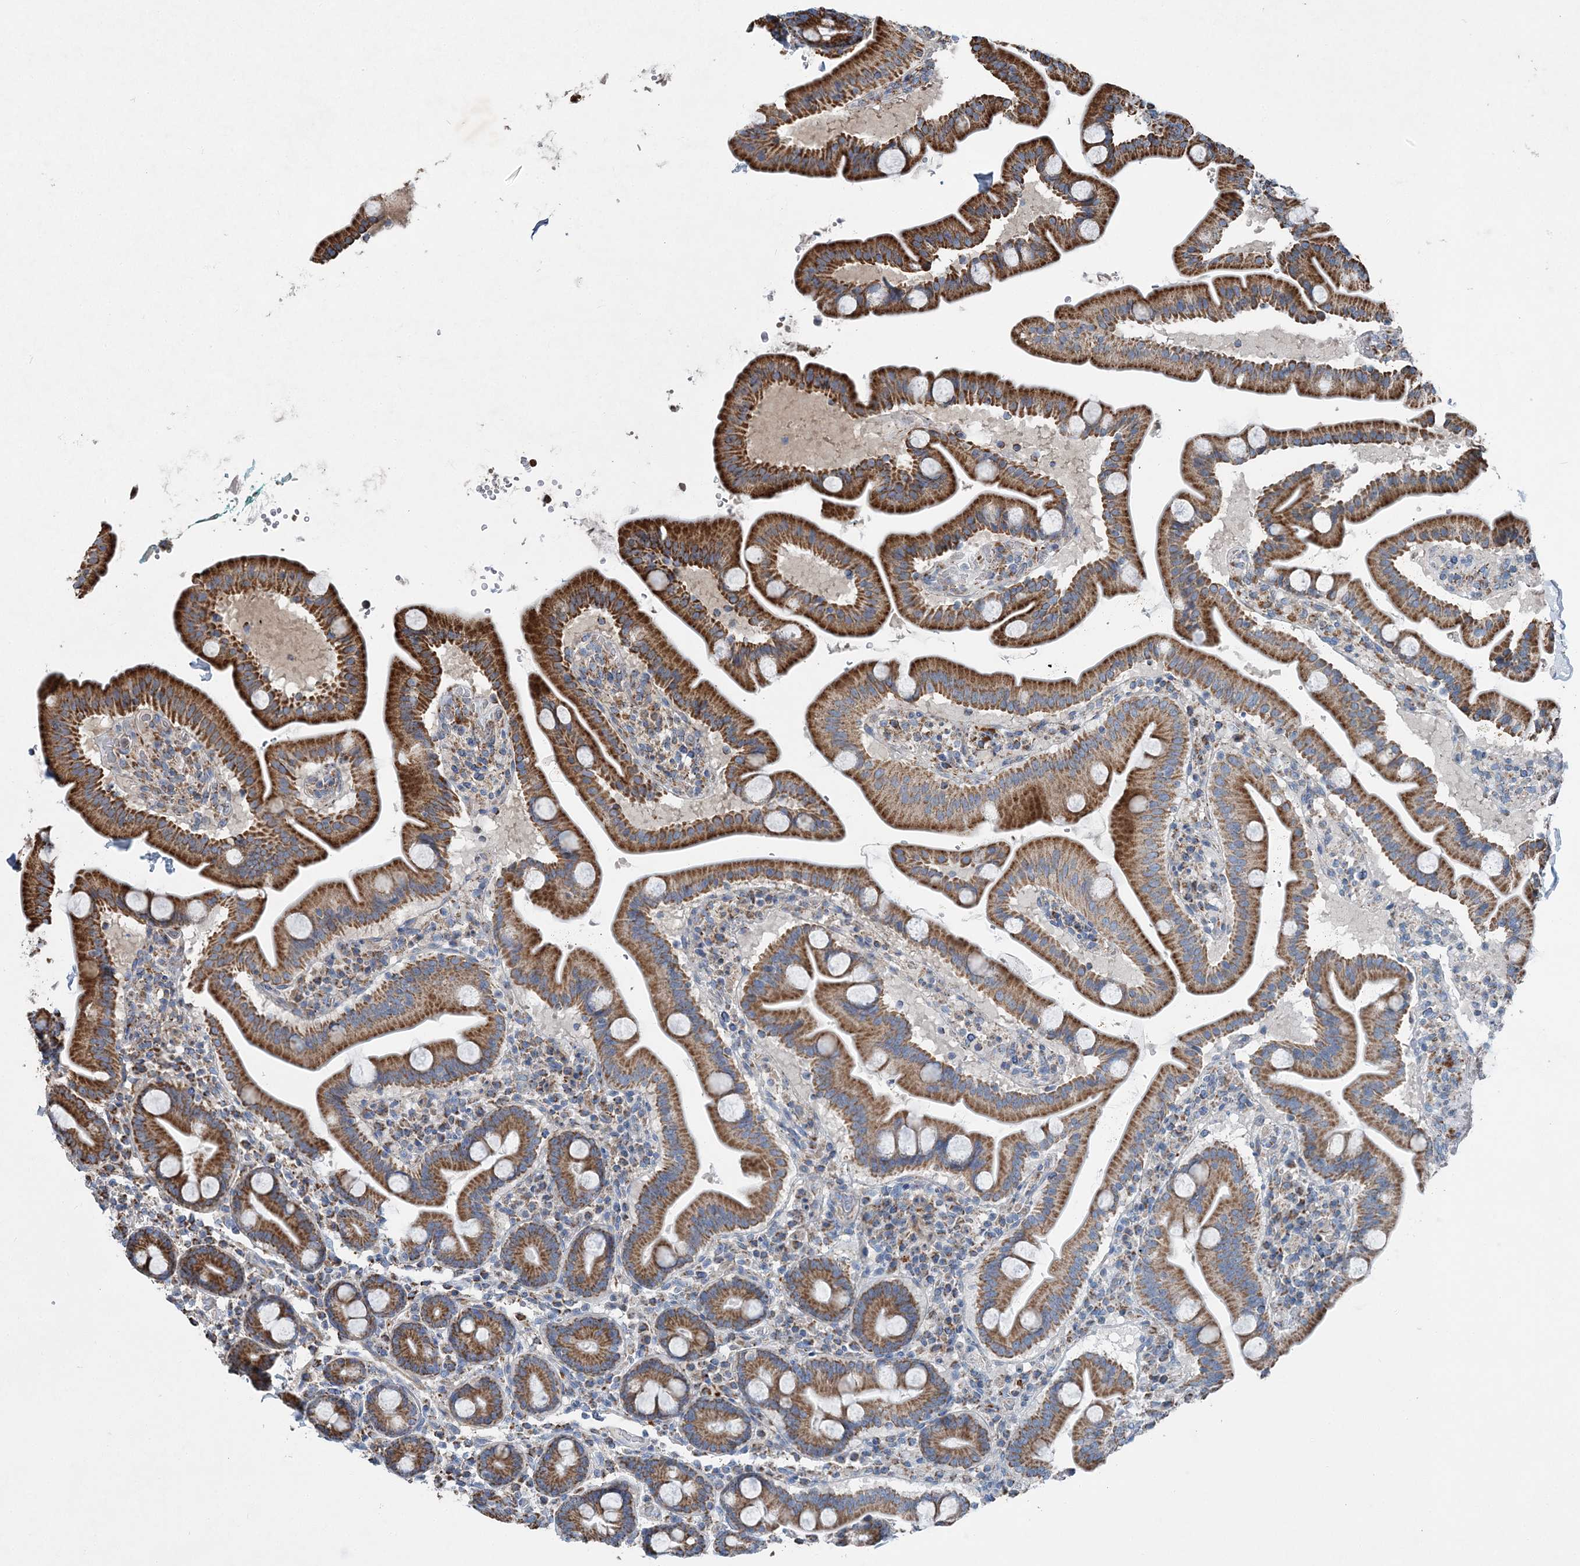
{"staining": {"intensity": "strong", "quantity": ">75%", "location": "cytoplasmic/membranous"}, "tissue": "duodenum", "cell_type": "Glandular cells", "image_type": "normal", "snomed": [{"axis": "morphology", "description": "Normal tissue, NOS"}, {"axis": "topography", "description": "Duodenum"}], "caption": "High-magnification brightfield microscopy of benign duodenum stained with DAB (brown) and counterstained with hematoxylin (blue). glandular cells exhibit strong cytoplasmic/membranous expression is identified in approximately>75% of cells. The staining is performed using DAB brown chromogen to label protein expression. The nuclei are counter-stained blue using hematoxylin.", "gene": "SPAG16", "patient": {"sex": "male", "age": 54}}